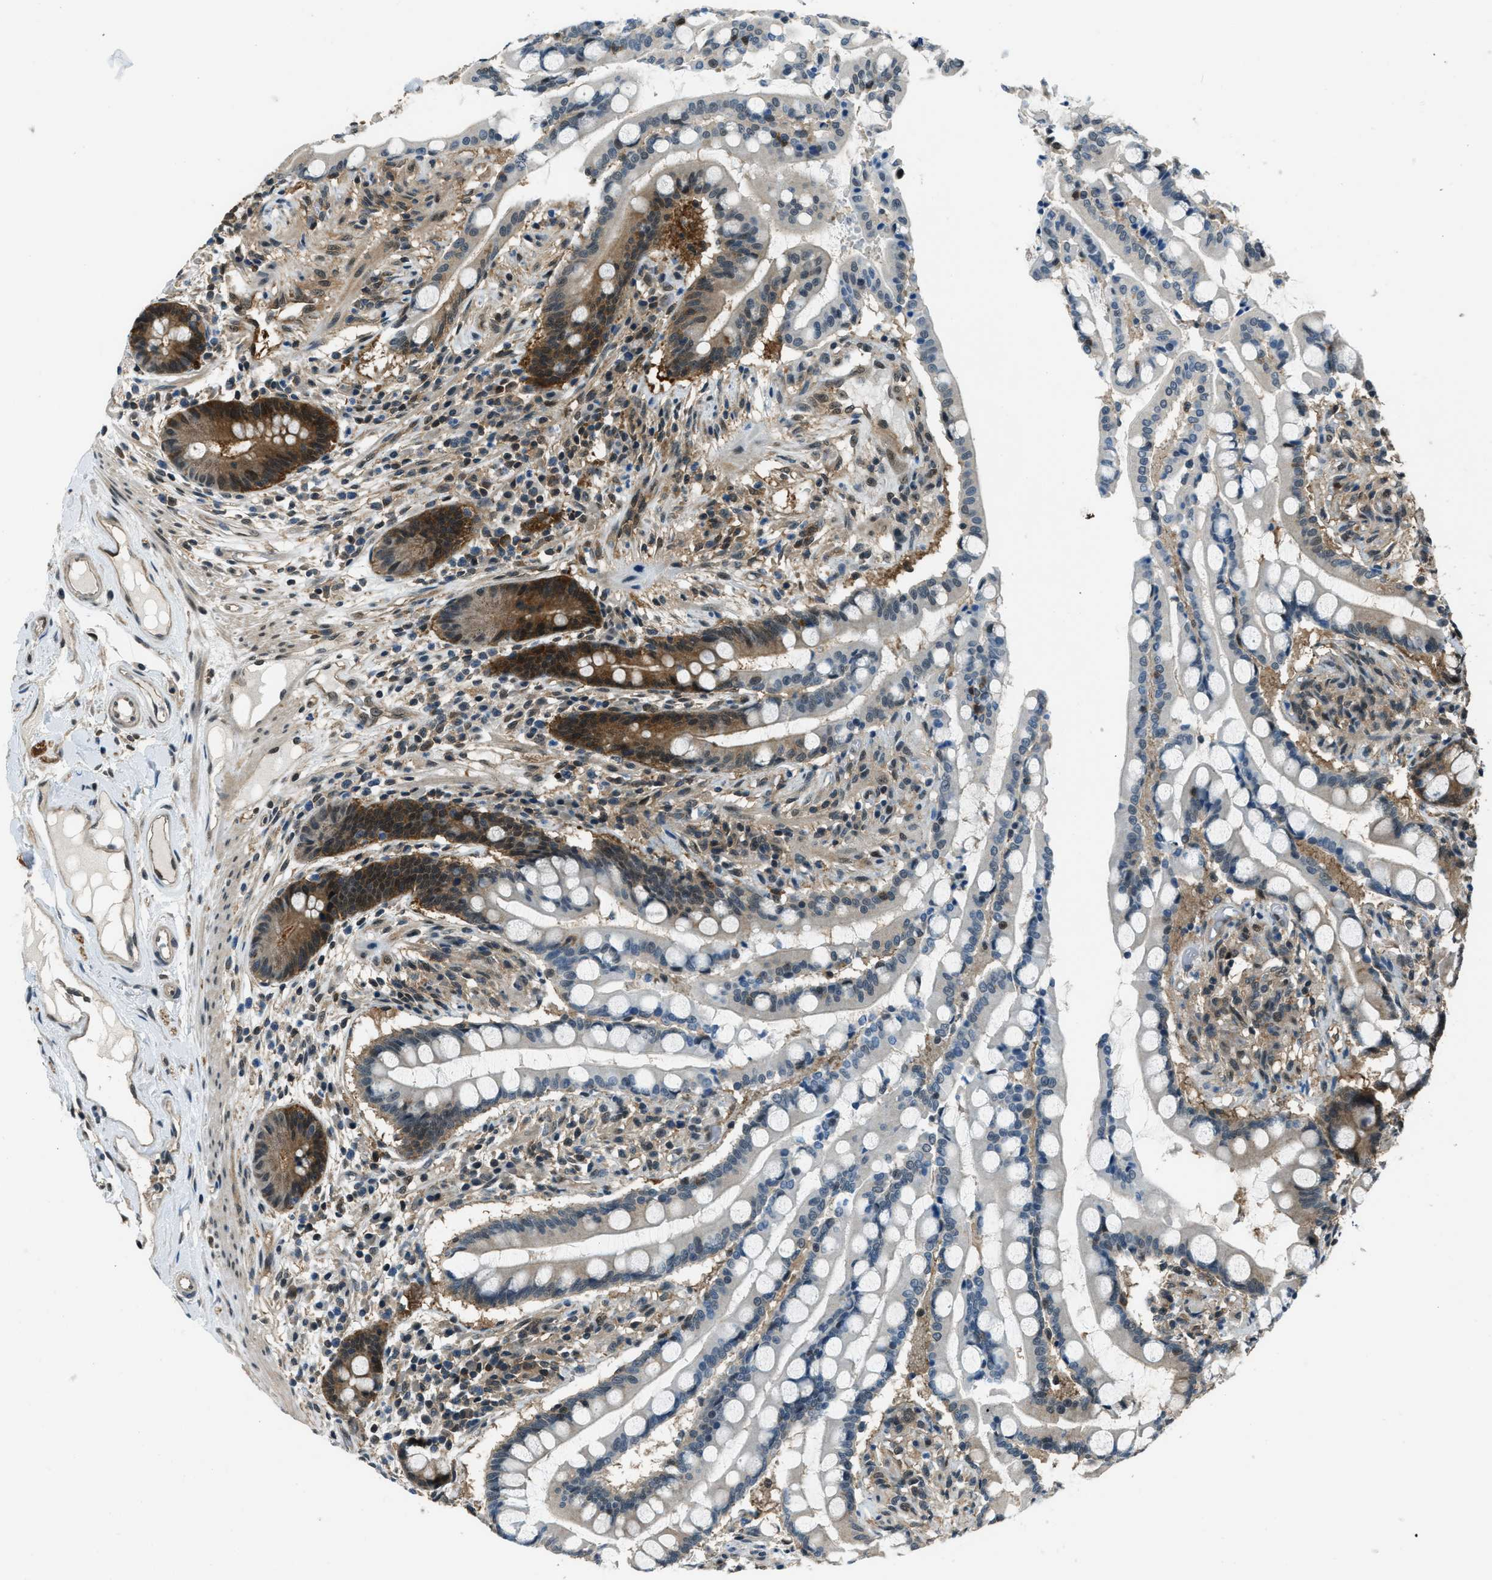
{"staining": {"intensity": "moderate", "quantity": ">75%", "location": "cytoplasmic/membranous"}, "tissue": "colon", "cell_type": "Endothelial cells", "image_type": "normal", "snomed": [{"axis": "morphology", "description": "Normal tissue, NOS"}, {"axis": "topography", "description": "Colon"}], "caption": "IHC of normal colon demonstrates medium levels of moderate cytoplasmic/membranous positivity in about >75% of endothelial cells. (IHC, brightfield microscopy, high magnification).", "gene": "NUDCD3", "patient": {"sex": "male", "age": 73}}